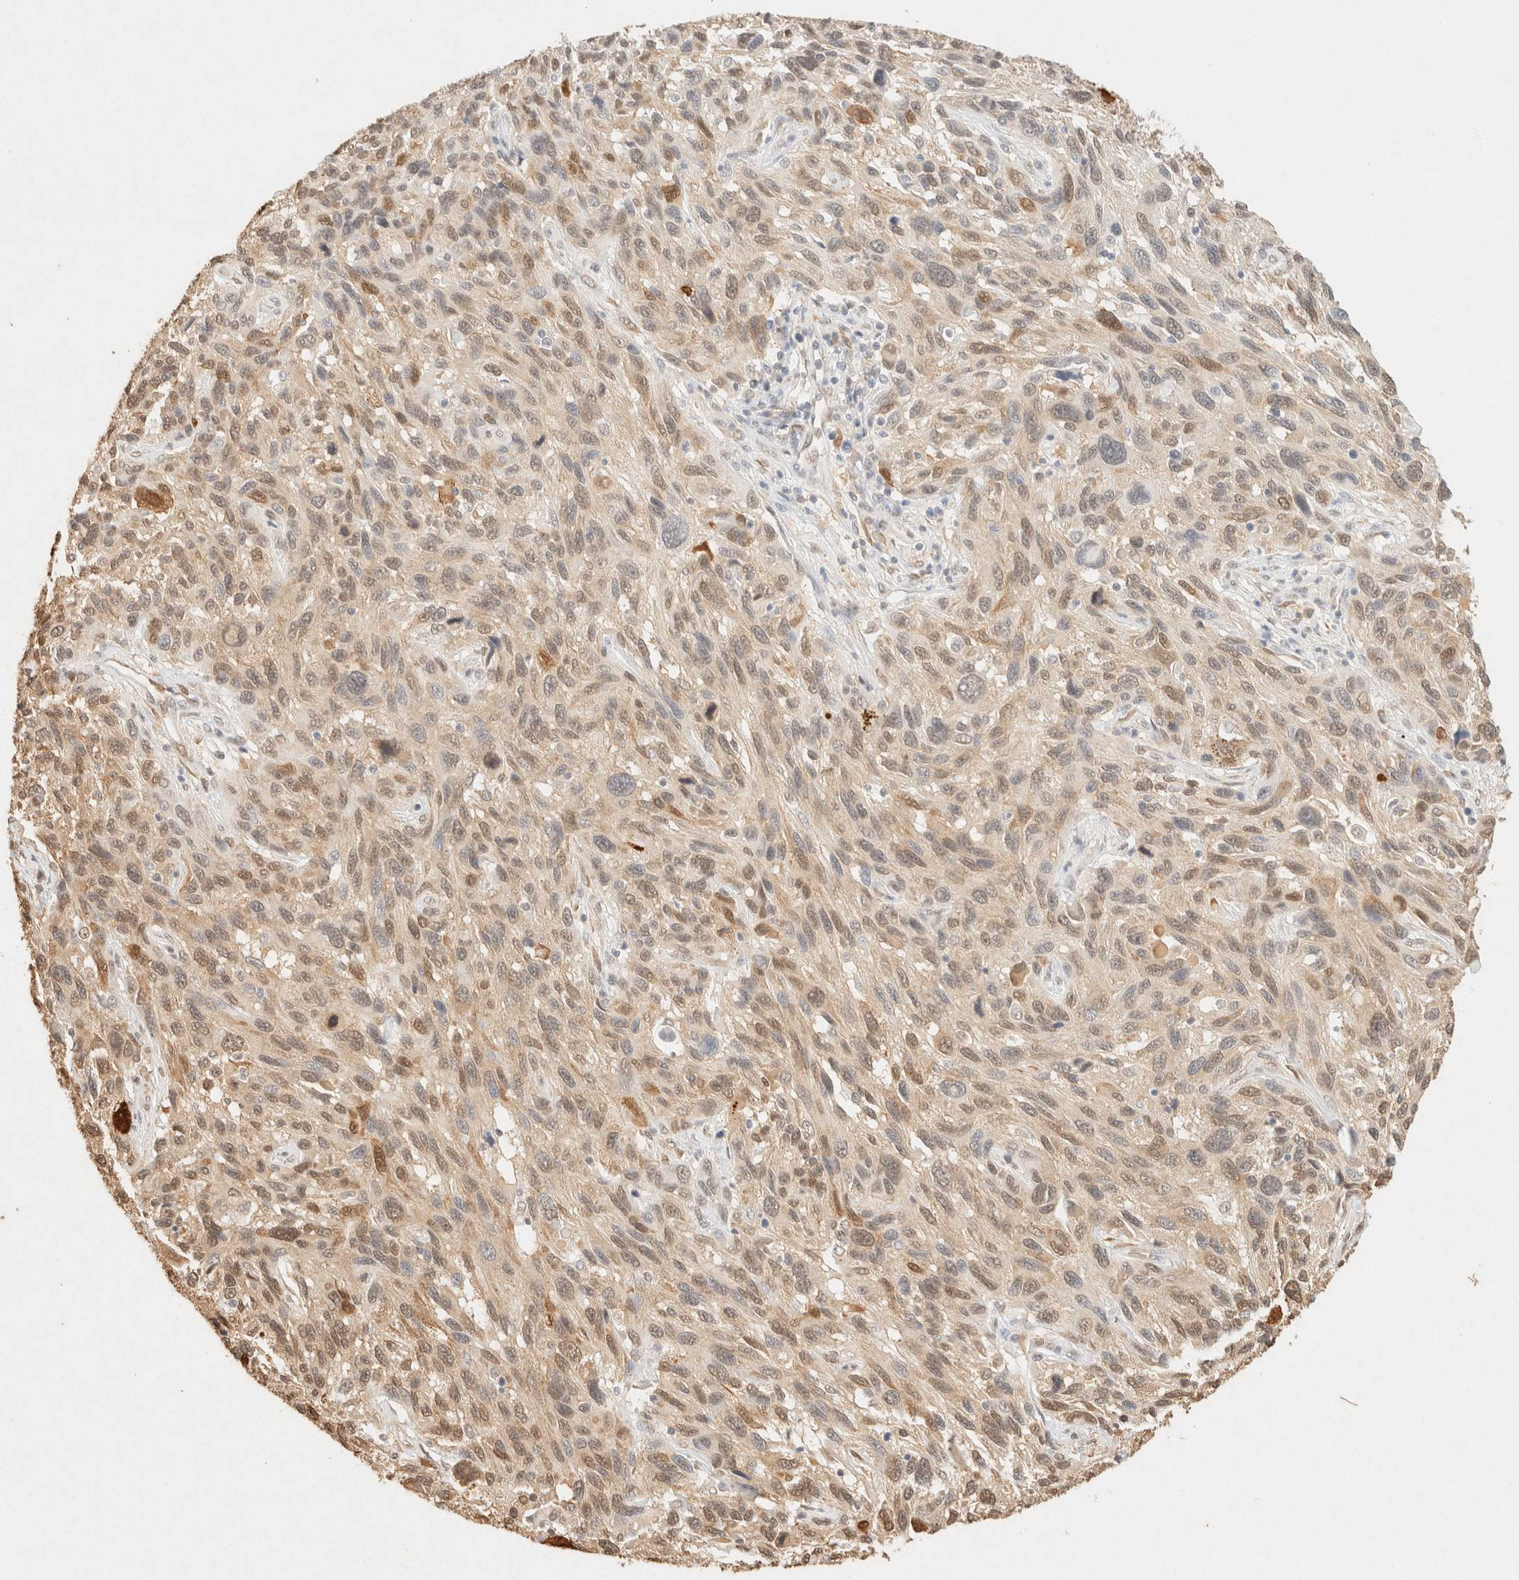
{"staining": {"intensity": "weak", "quantity": "25%-75%", "location": "cytoplasmic/membranous,nuclear"}, "tissue": "melanoma", "cell_type": "Tumor cells", "image_type": "cancer", "snomed": [{"axis": "morphology", "description": "Malignant melanoma, NOS"}, {"axis": "topography", "description": "Skin"}], "caption": "Immunohistochemistry micrograph of neoplastic tissue: human malignant melanoma stained using immunohistochemistry (IHC) demonstrates low levels of weak protein expression localized specifically in the cytoplasmic/membranous and nuclear of tumor cells, appearing as a cytoplasmic/membranous and nuclear brown color.", "gene": "S100A13", "patient": {"sex": "male", "age": 53}}